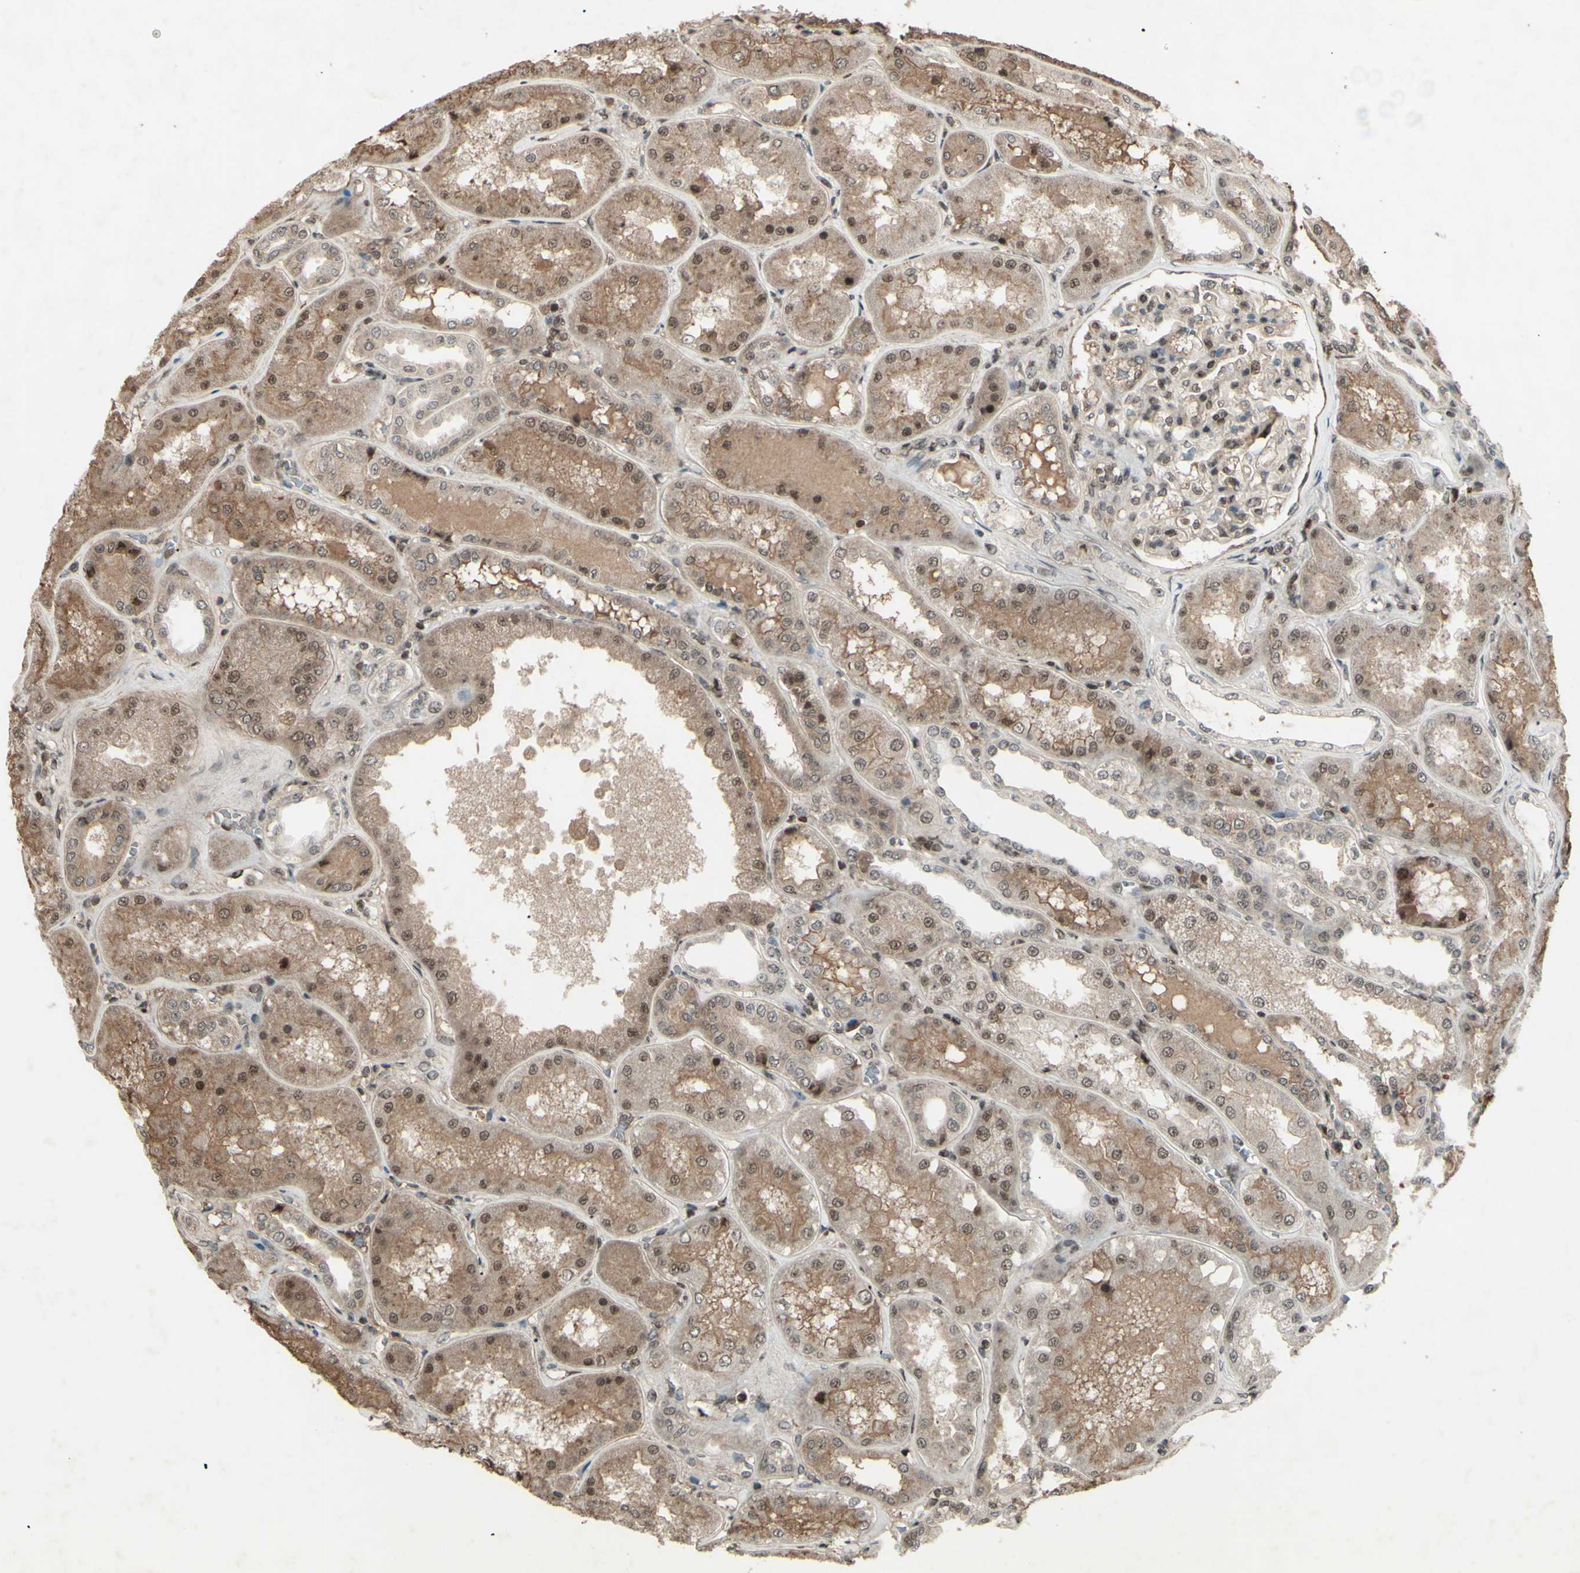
{"staining": {"intensity": "moderate", "quantity": ">75%", "location": "nuclear"}, "tissue": "kidney", "cell_type": "Cells in glomeruli", "image_type": "normal", "snomed": [{"axis": "morphology", "description": "Normal tissue, NOS"}, {"axis": "topography", "description": "Kidney"}], "caption": "Immunohistochemical staining of normal human kidney shows medium levels of moderate nuclear expression in about >75% of cells in glomeruli. (Brightfield microscopy of DAB IHC at high magnification).", "gene": "SNW1", "patient": {"sex": "female", "age": 56}}